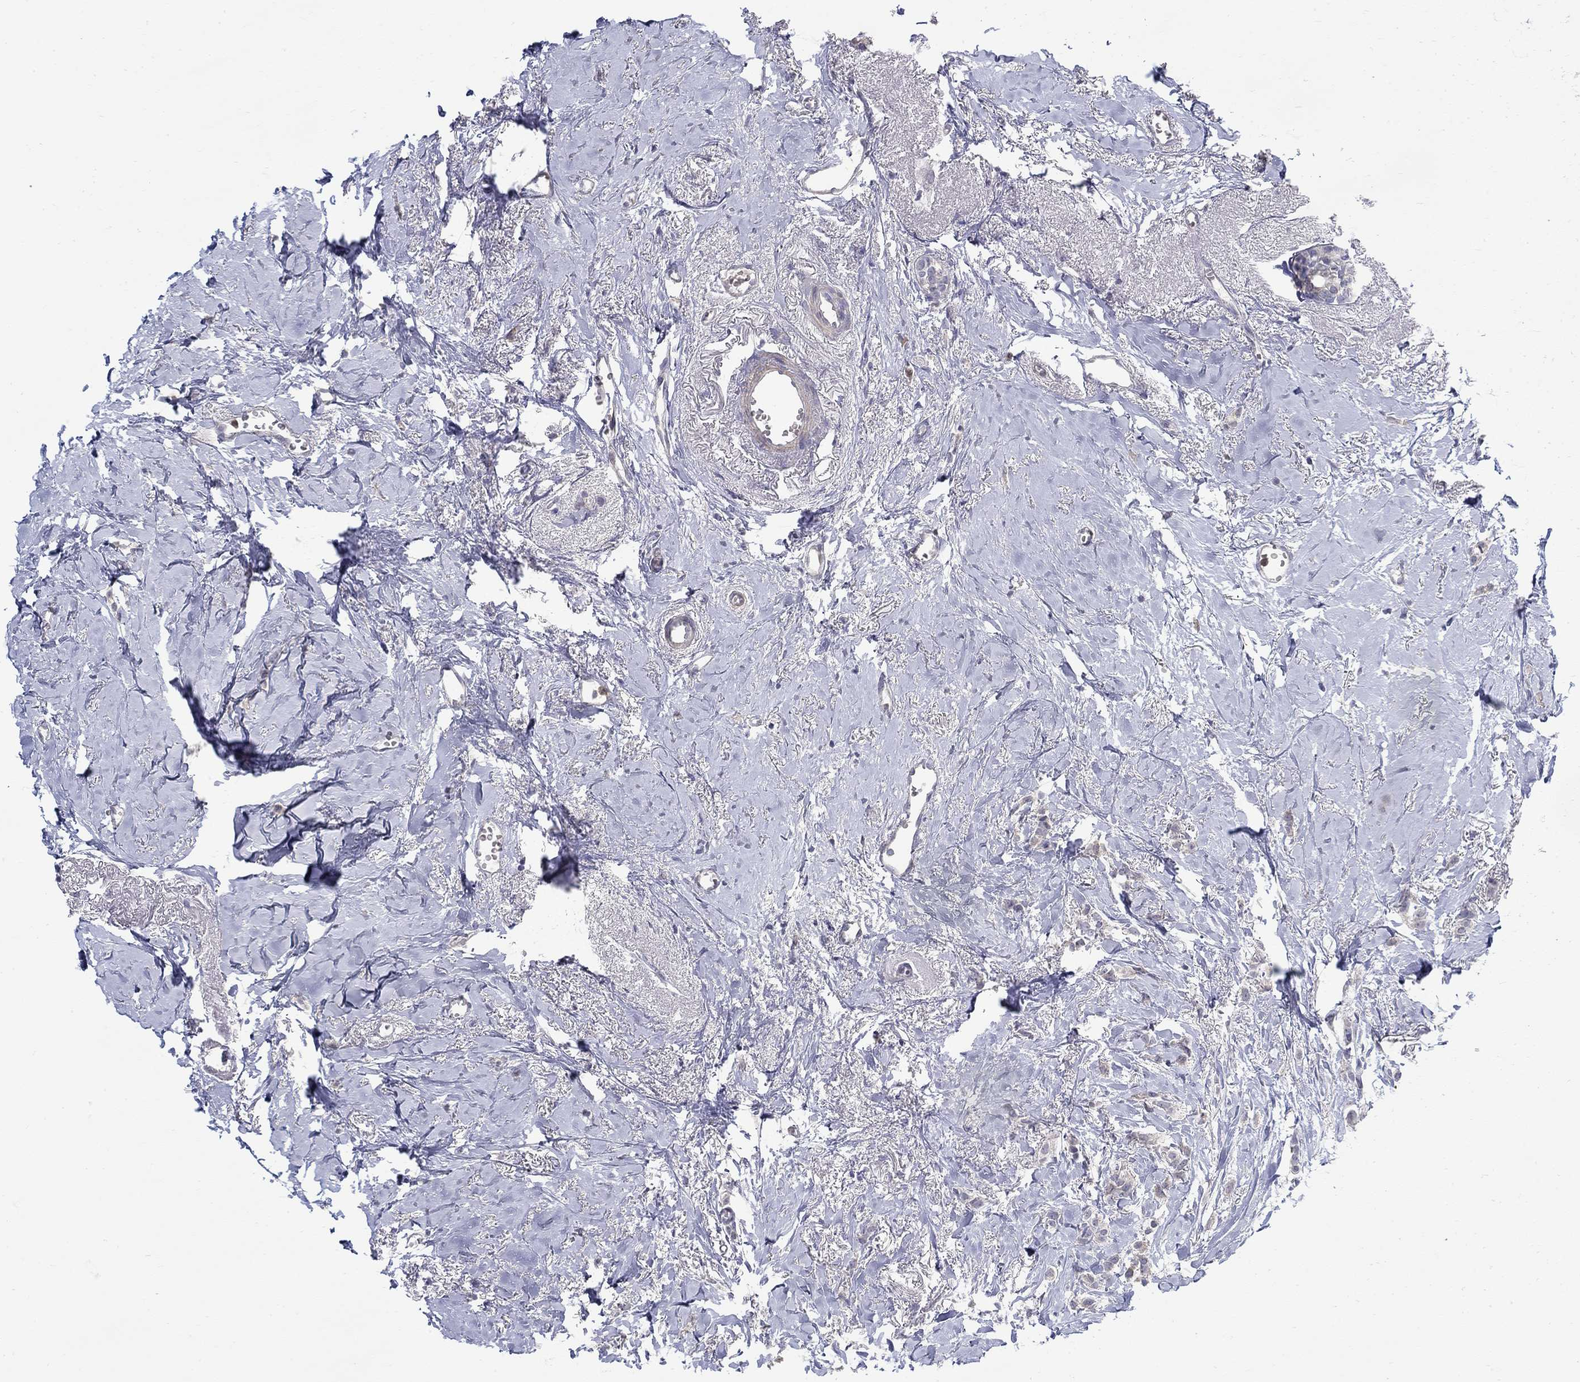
{"staining": {"intensity": "negative", "quantity": "none", "location": "none"}, "tissue": "breast cancer", "cell_type": "Tumor cells", "image_type": "cancer", "snomed": [{"axis": "morphology", "description": "Duct carcinoma"}, {"axis": "topography", "description": "Breast"}], "caption": "This image is of breast invasive ductal carcinoma stained with IHC to label a protein in brown with the nuclei are counter-stained blue. There is no staining in tumor cells.", "gene": "ABCA4", "patient": {"sex": "female", "age": 85}}